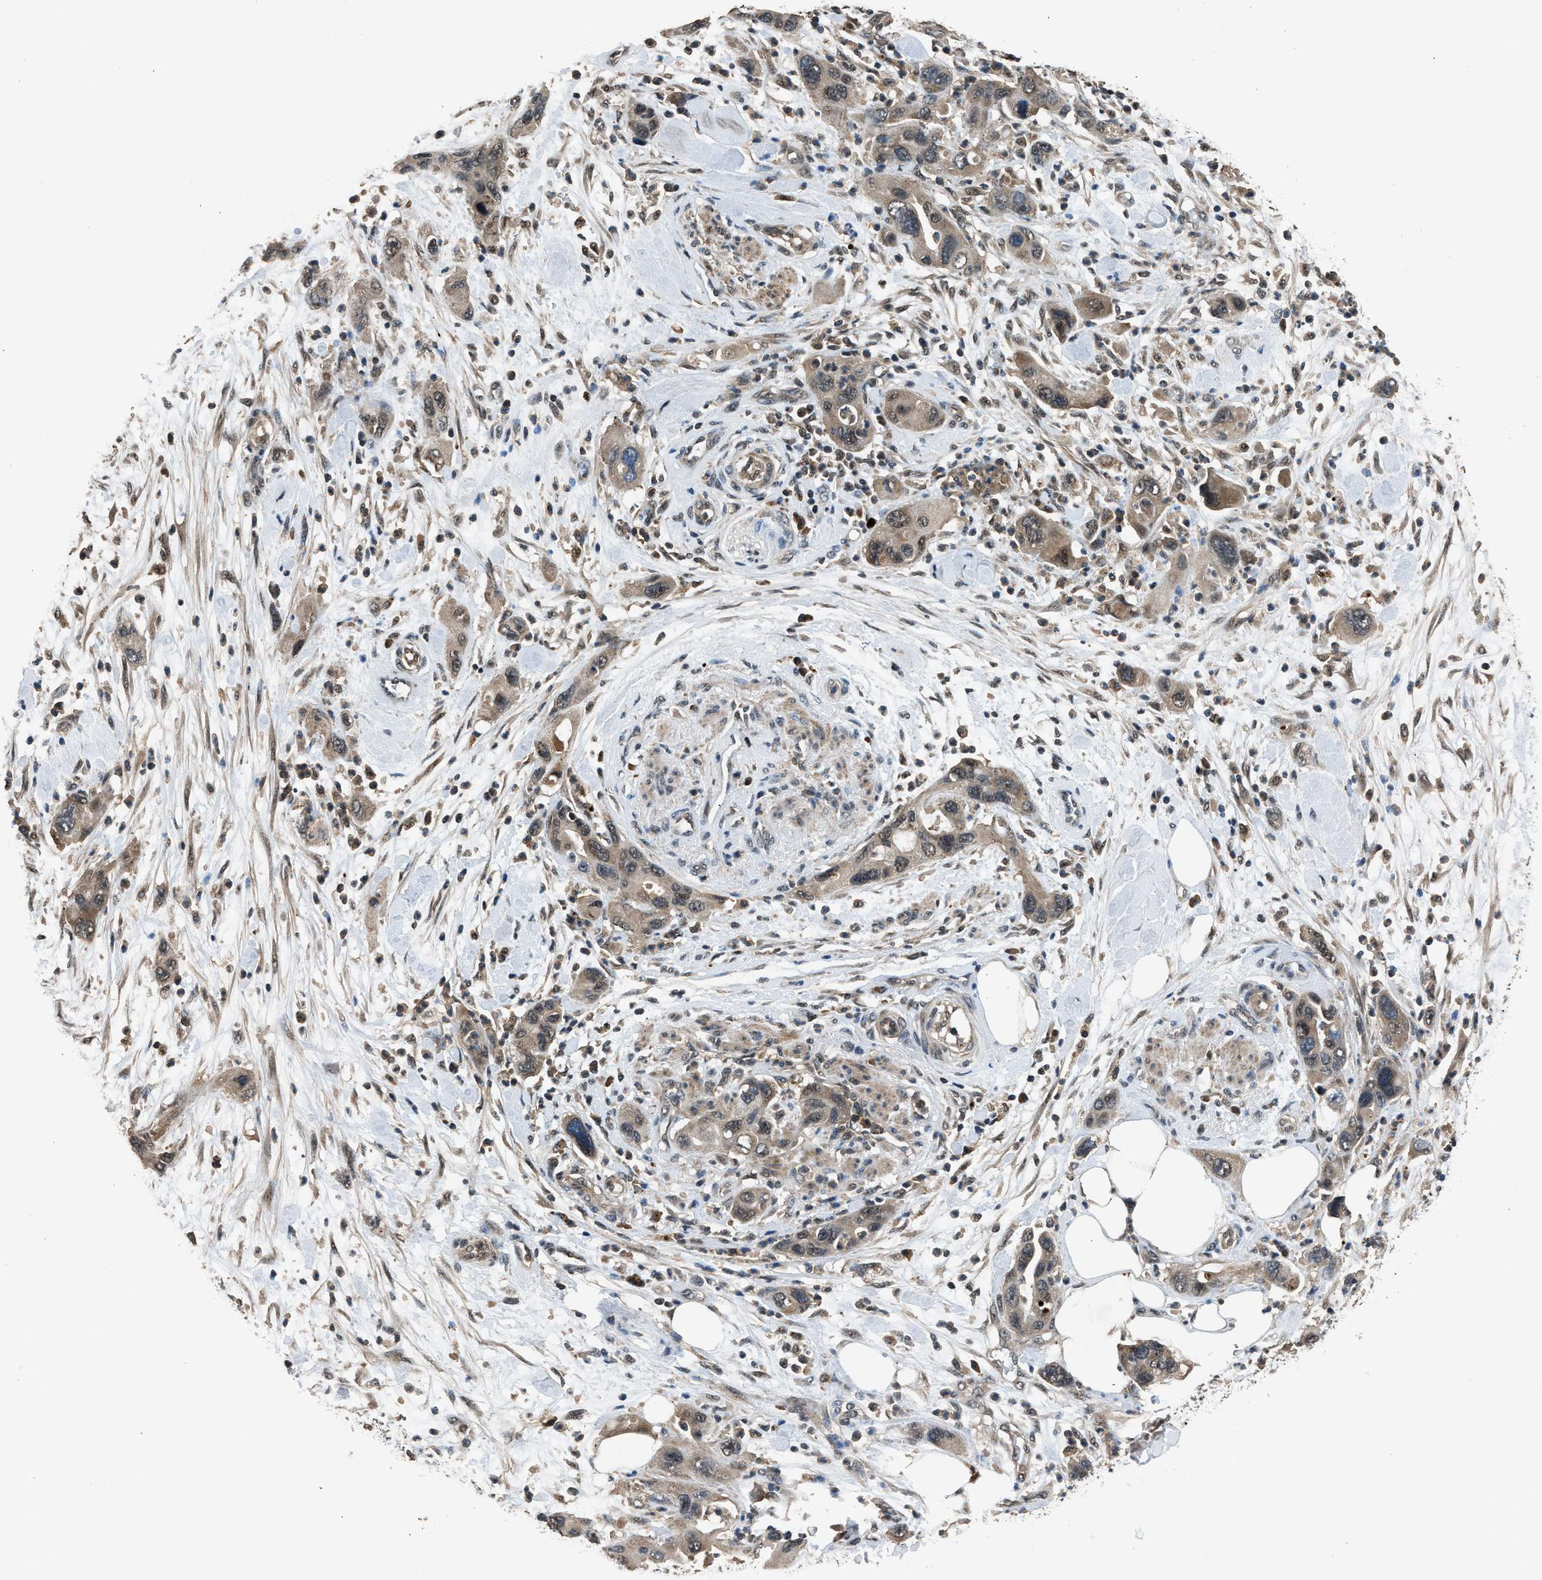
{"staining": {"intensity": "weak", "quantity": ">75%", "location": "cytoplasmic/membranous,nuclear"}, "tissue": "pancreatic cancer", "cell_type": "Tumor cells", "image_type": "cancer", "snomed": [{"axis": "morphology", "description": "Normal tissue, NOS"}, {"axis": "morphology", "description": "Adenocarcinoma, NOS"}, {"axis": "topography", "description": "Pancreas"}], "caption": "Tumor cells reveal low levels of weak cytoplasmic/membranous and nuclear positivity in about >75% of cells in human pancreatic adenocarcinoma. (Brightfield microscopy of DAB IHC at high magnification).", "gene": "SLC15A4", "patient": {"sex": "female", "age": 71}}